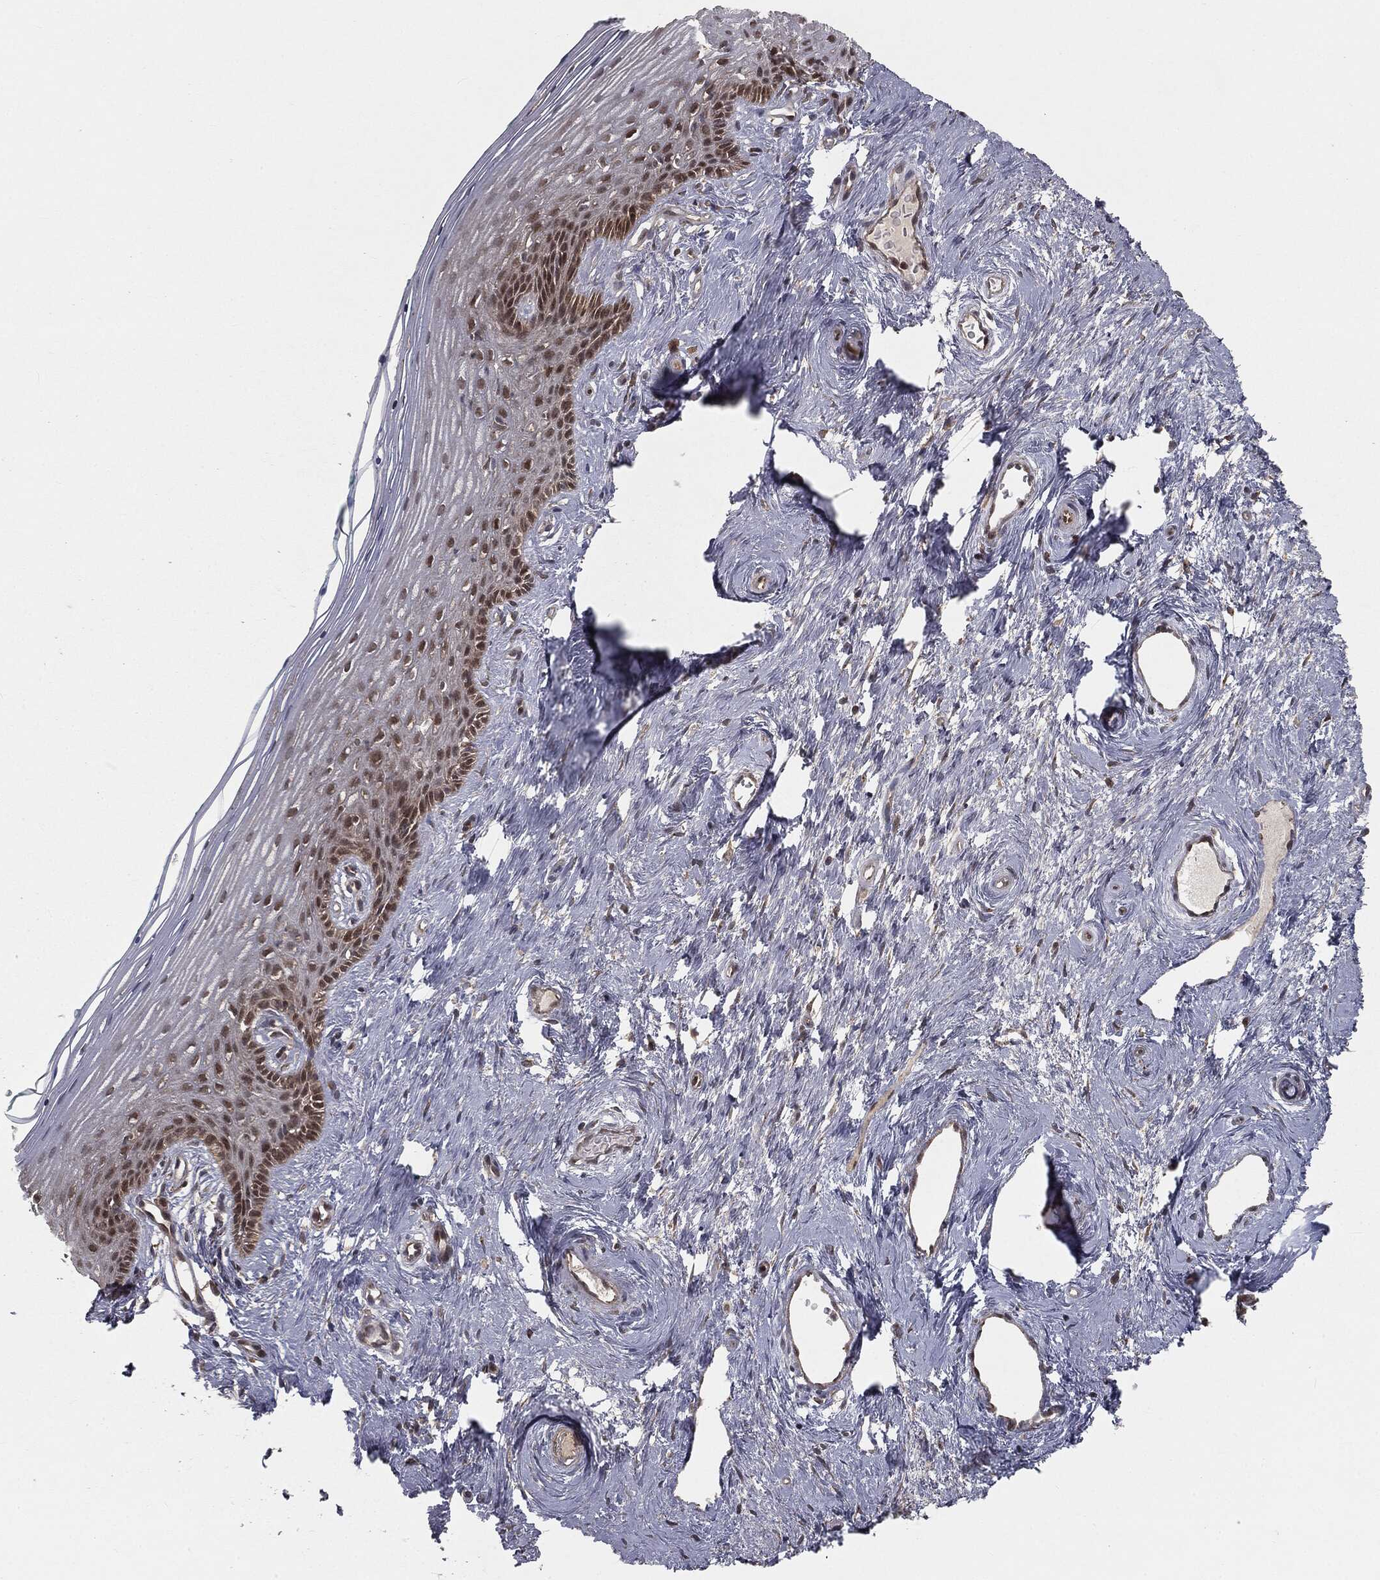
{"staining": {"intensity": "moderate", "quantity": "<25%", "location": "nuclear"}, "tissue": "vagina", "cell_type": "Squamous epithelial cells", "image_type": "normal", "snomed": [{"axis": "morphology", "description": "Normal tissue, NOS"}, {"axis": "topography", "description": "Vagina"}], "caption": "This histopathology image displays immunohistochemistry staining of benign human vagina, with low moderate nuclear expression in approximately <25% of squamous epithelial cells.", "gene": "FBXO7", "patient": {"sex": "female", "age": 45}}